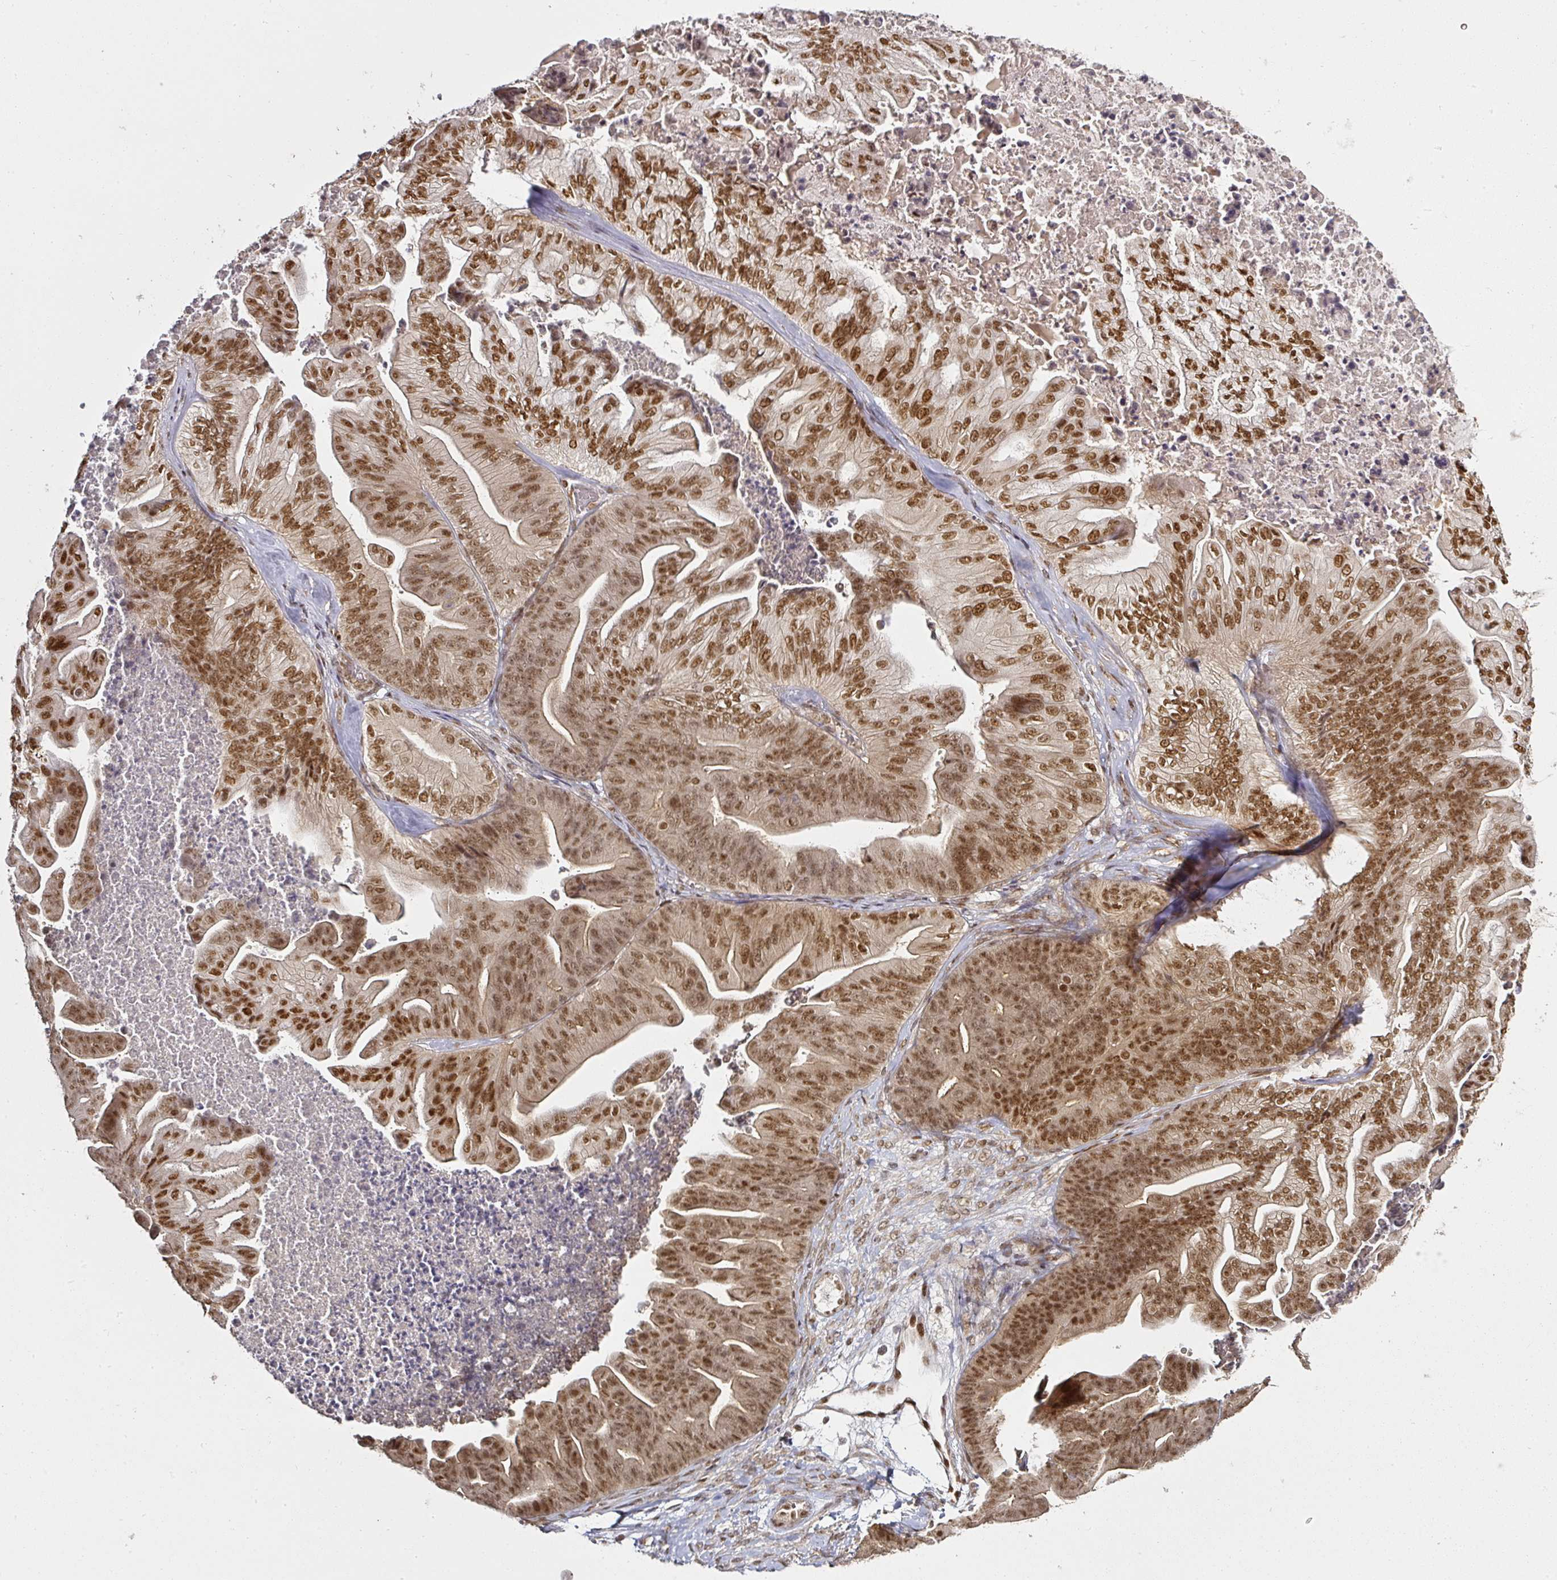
{"staining": {"intensity": "moderate", "quantity": ">75%", "location": "nuclear"}, "tissue": "ovarian cancer", "cell_type": "Tumor cells", "image_type": "cancer", "snomed": [{"axis": "morphology", "description": "Cystadenocarcinoma, mucinous, NOS"}, {"axis": "topography", "description": "Ovary"}], "caption": "Tumor cells exhibit medium levels of moderate nuclear expression in about >75% of cells in human ovarian cancer (mucinous cystadenocarcinoma).", "gene": "GPRIN2", "patient": {"sex": "female", "age": 67}}